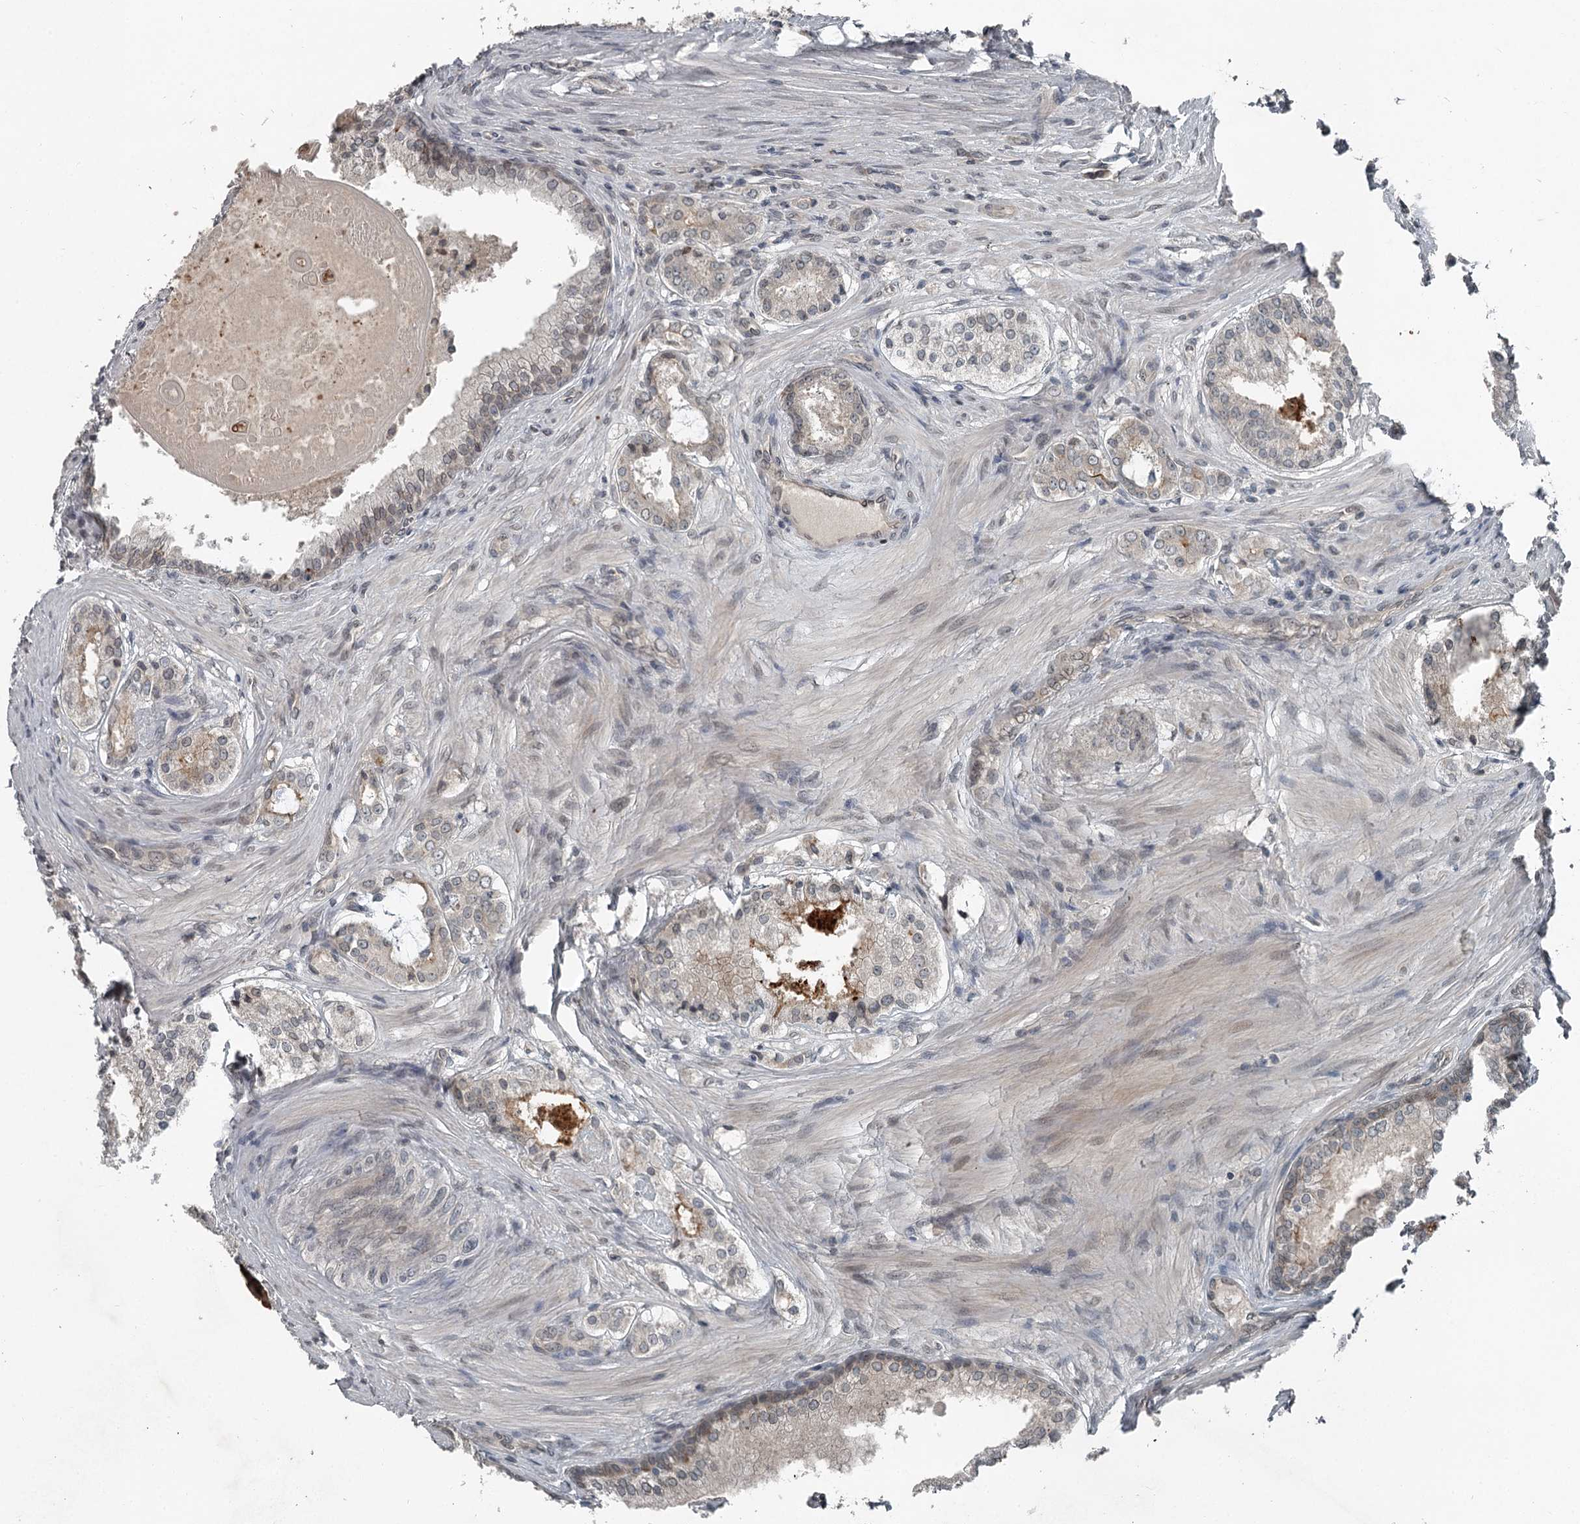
{"staining": {"intensity": "weak", "quantity": "<25%", "location": "cytoplasmic/membranous"}, "tissue": "prostate cancer", "cell_type": "Tumor cells", "image_type": "cancer", "snomed": [{"axis": "morphology", "description": "Adenocarcinoma, High grade"}, {"axis": "topography", "description": "Prostate"}], "caption": "There is no significant positivity in tumor cells of prostate cancer.", "gene": "SLC39A8", "patient": {"sex": "male", "age": 63}}